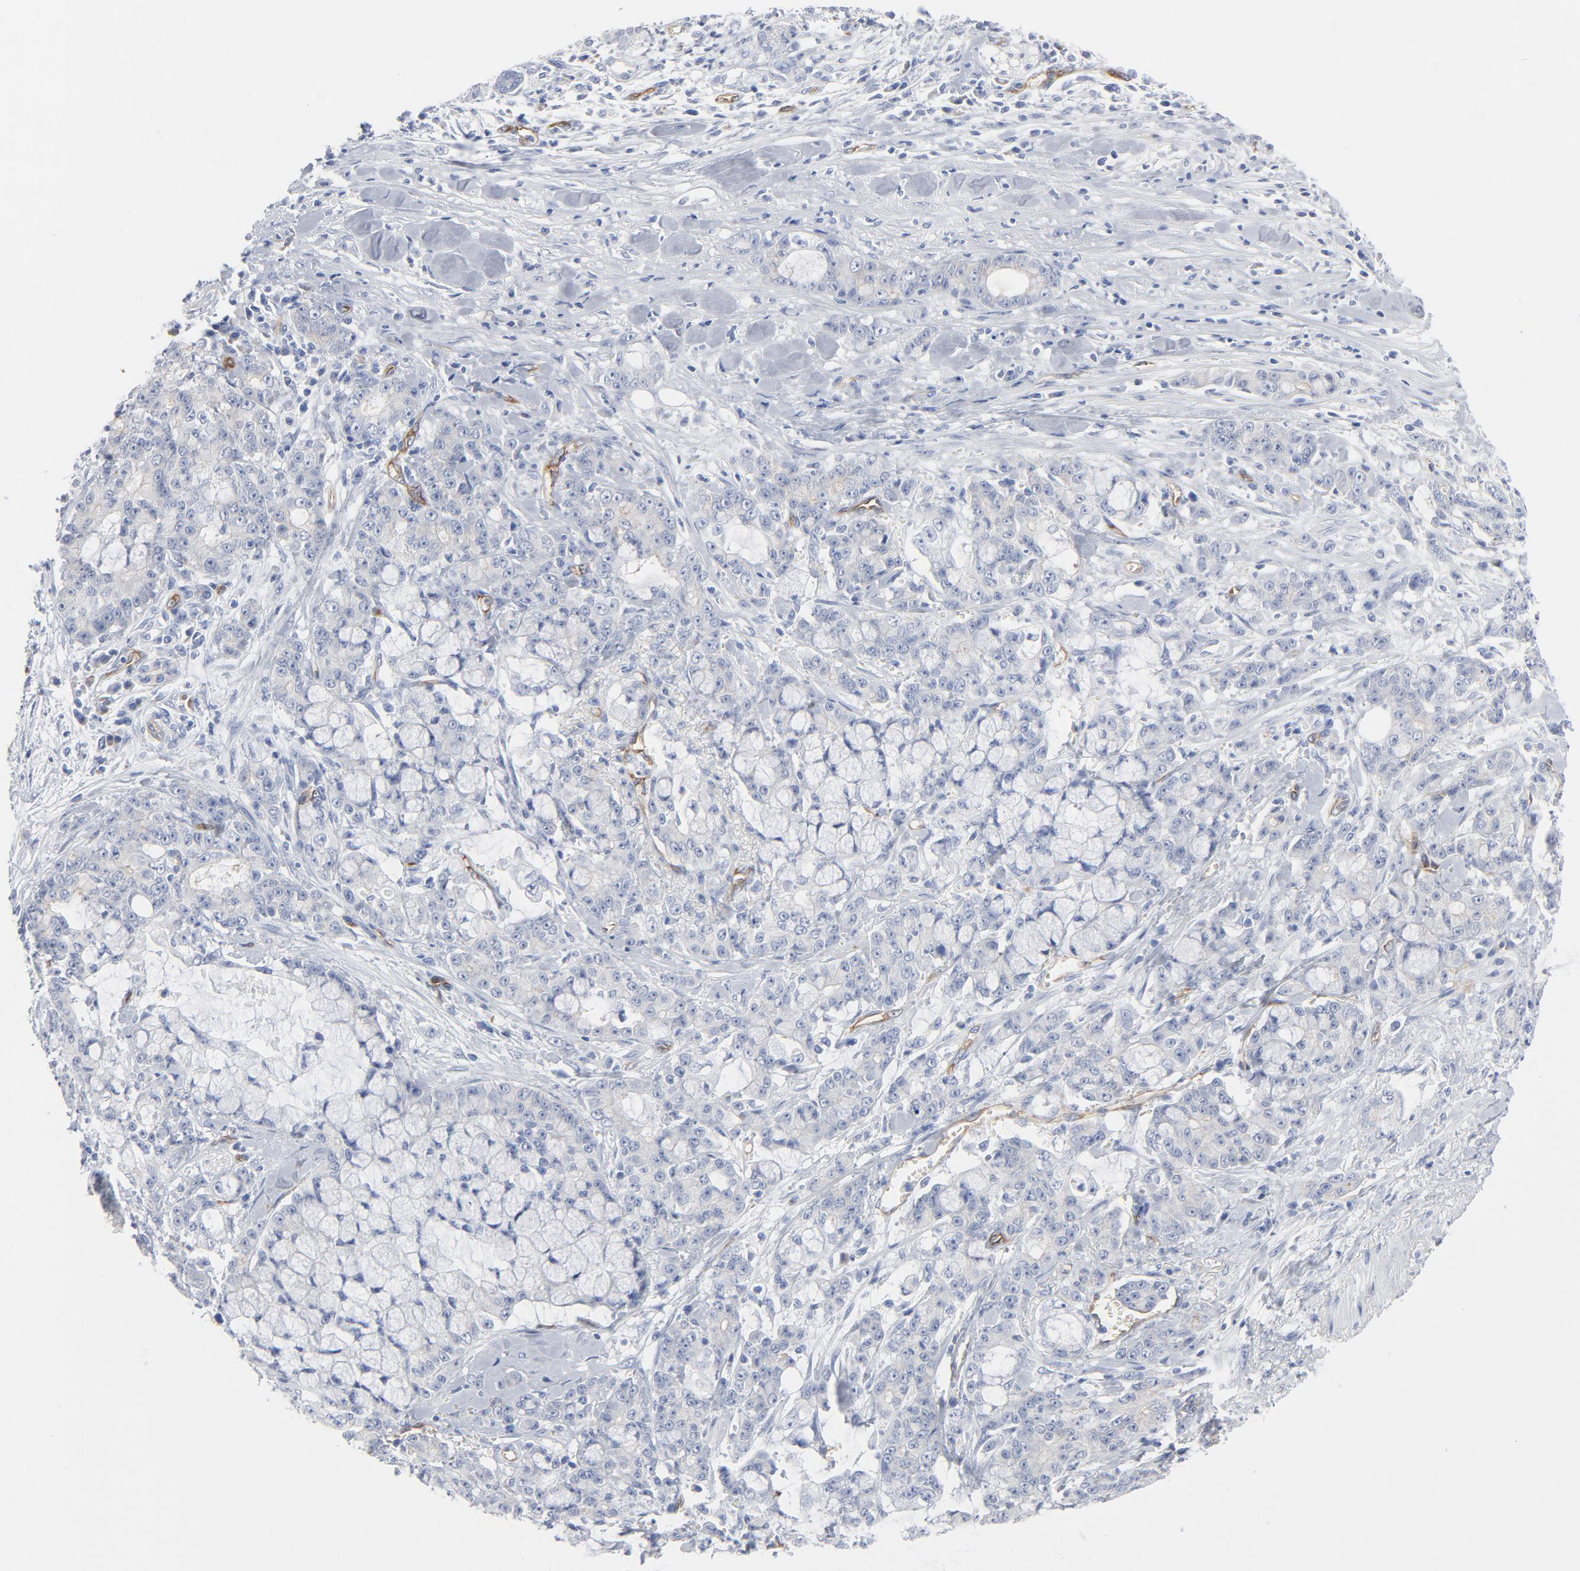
{"staining": {"intensity": "weak", "quantity": "<25%", "location": "cytoplasmic/membranous"}, "tissue": "pancreatic cancer", "cell_type": "Tumor cells", "image_type": "cancer", "snomed": [{"axis": "morphology", "description": "Adenocarcinoma, NOS"}, {"axis": "topography", "description": "Pancreas"}], "caption": "Photomicrograph shows no protein positivity in tumor cells of adenocarcinoma (pancreatic) tissue.", "gene": "SHANK3", "patient": {"sex": "female", "age": 73}}